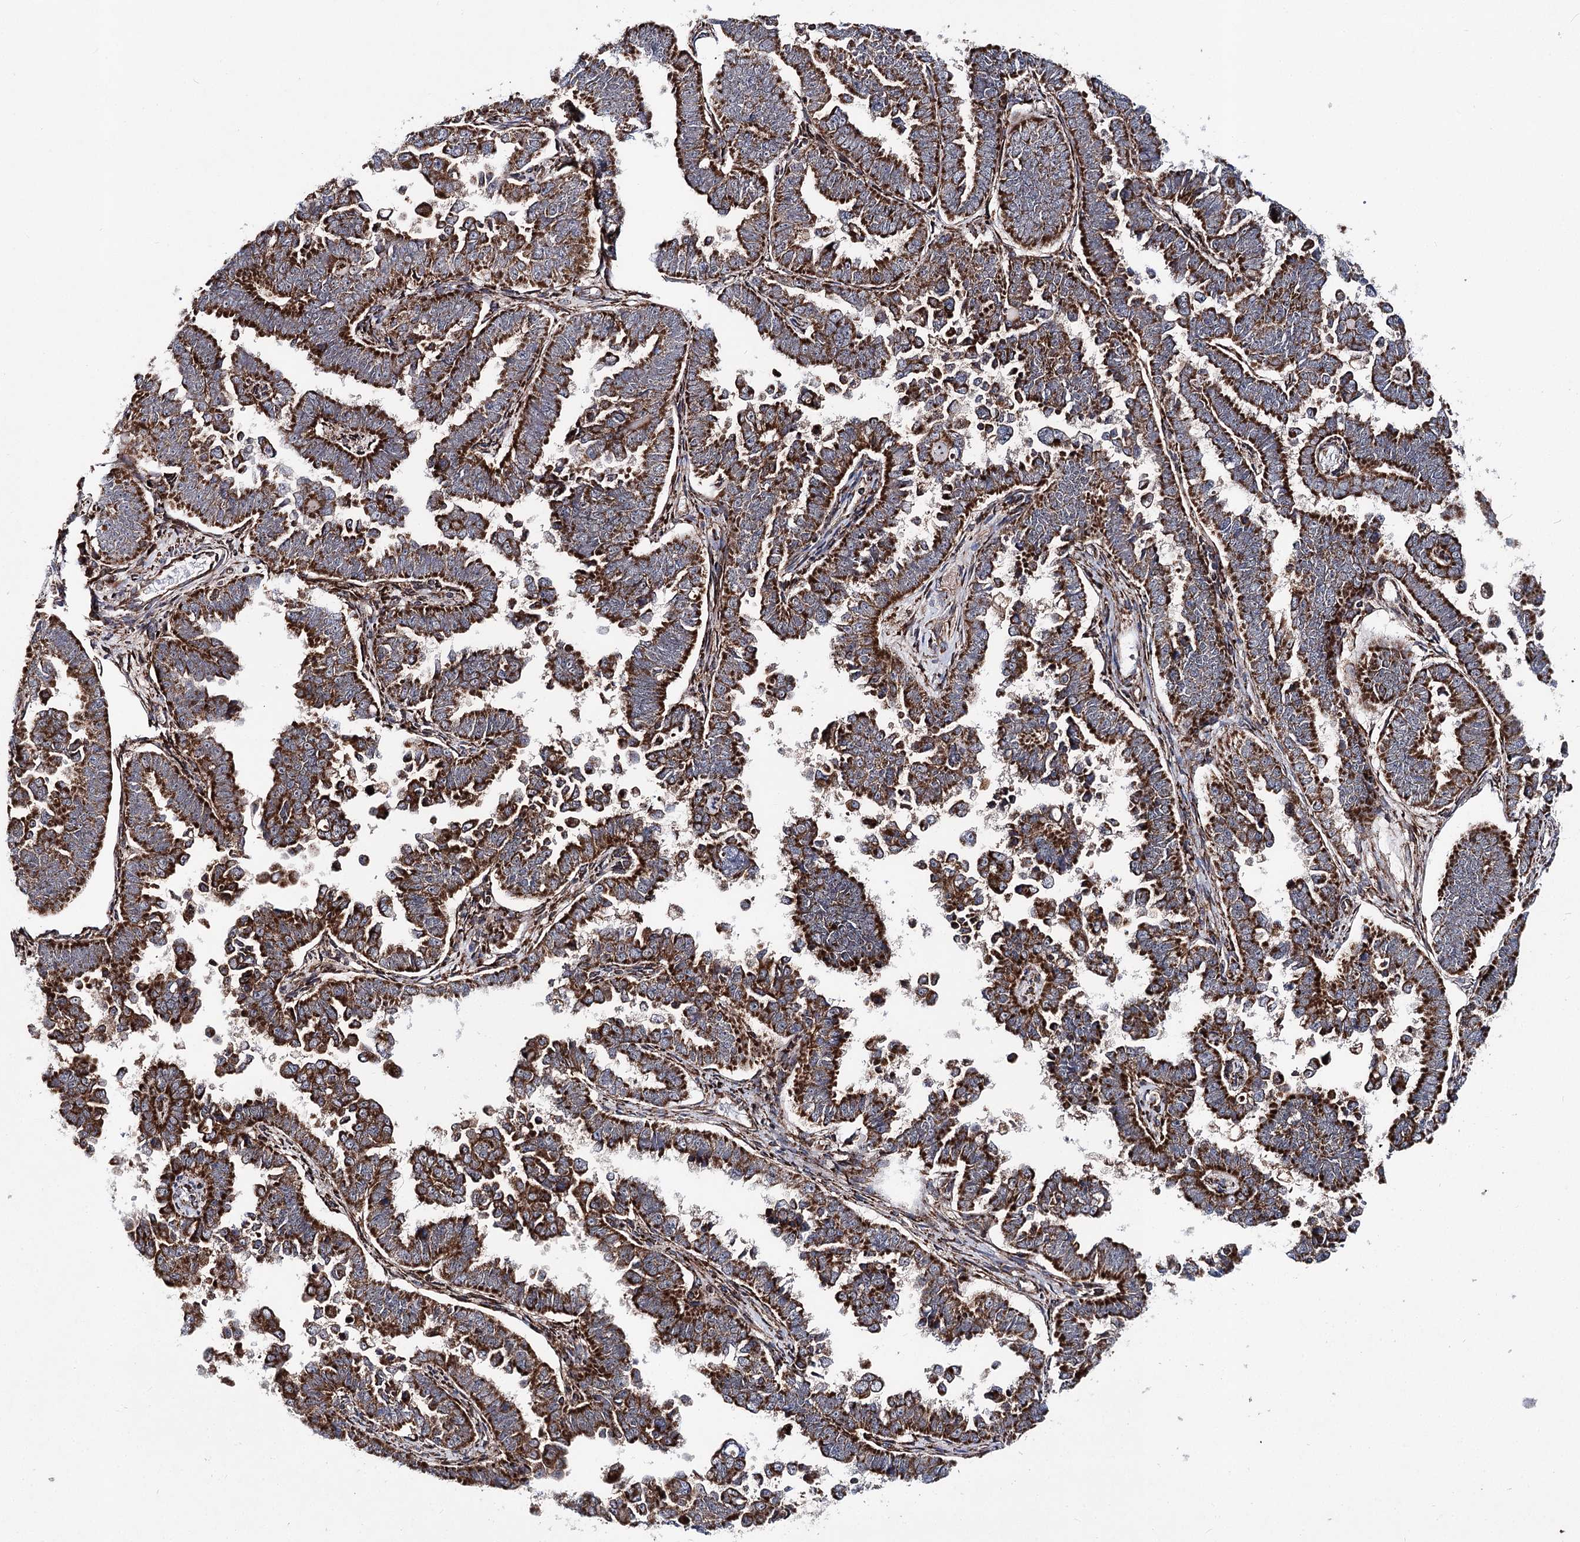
{"staining": {"intensity": "strong", "quantity": ">75%", "location": "cytoplasmic/membranous"}, "tissue": "endometrial cancer", "cell_type": "Tumor cells", "image_type": "cancer", "snomed": [{"axis": "morphology", "description": "Adenocarcinoma, NOS"}, {"axis": "topography", "description": "Endometrium"}], "caption": "Endometrial cancer (adenocarcinoma) tissue displays strong cytoplasmic/membranous positivity in about >75% of tumor cells", "gene": "MSANTD2", "patient": {"sex": "female", "age": 75}}